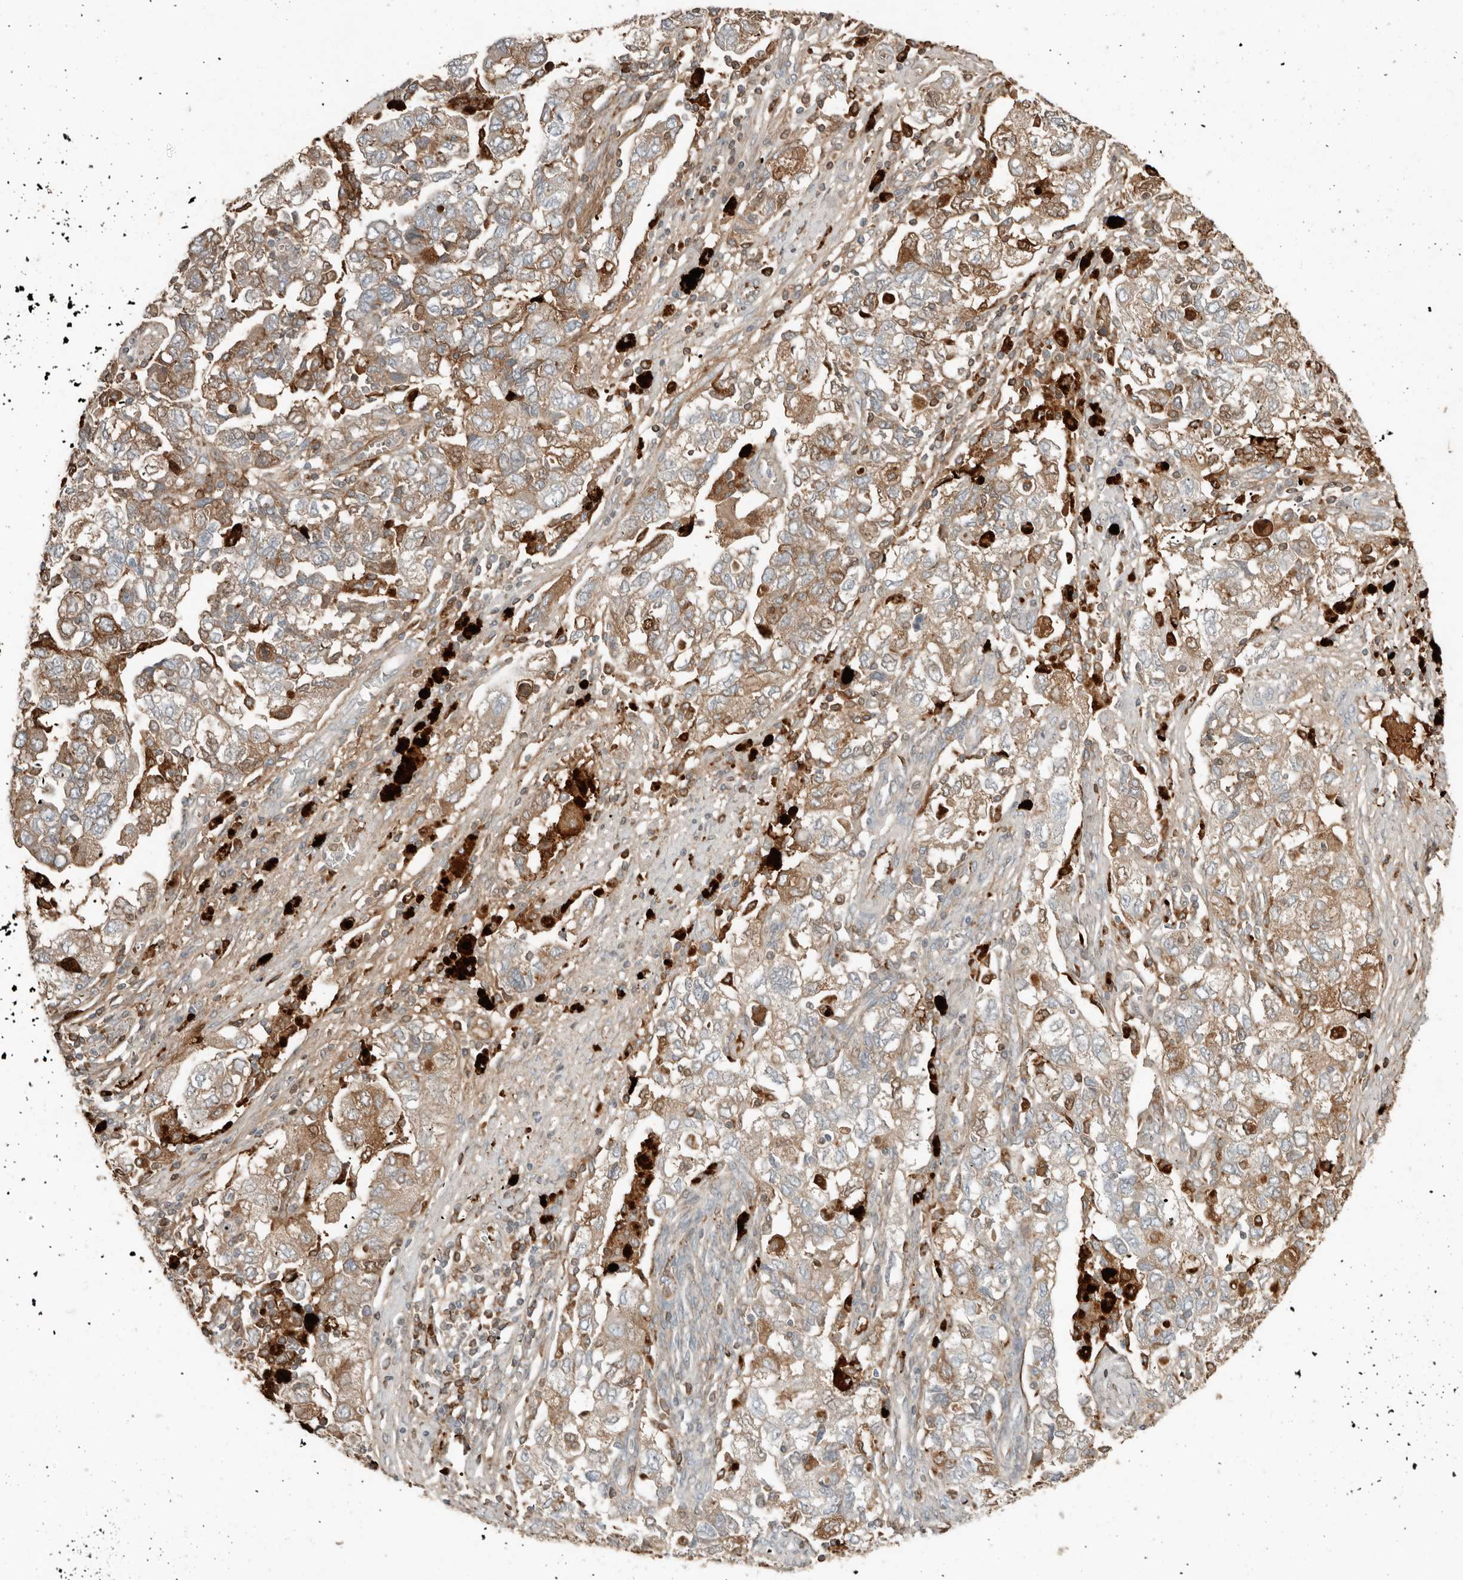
{"staining": {"intensity": "moderate", "quantity": "25%-75%", "location": "cytoplasmic/membranous"}, "tissue": "ovarian cancer", "cell_type": "Tumor cells", "image_type": "cancer", "snomed": [{"axis": "morphology", "description": "Carcinoma, NOS"}, {"axis": "morphology", "description": "Cystadenocarcinoma, serous, NOS"}, {"axis": "topography", "description": "Ovary"}], "caption": "Immunohistochemical staining of human ovarian cancer demonstrates moderate cytoplasmic/membranous protein staining in approximately 25%-75% of tumor cells. The protein of interest is shown in brown color, while the nuclei are stained blue.", "gene": "KLHL38", "patient": {"sex": "female", "age": 69}}